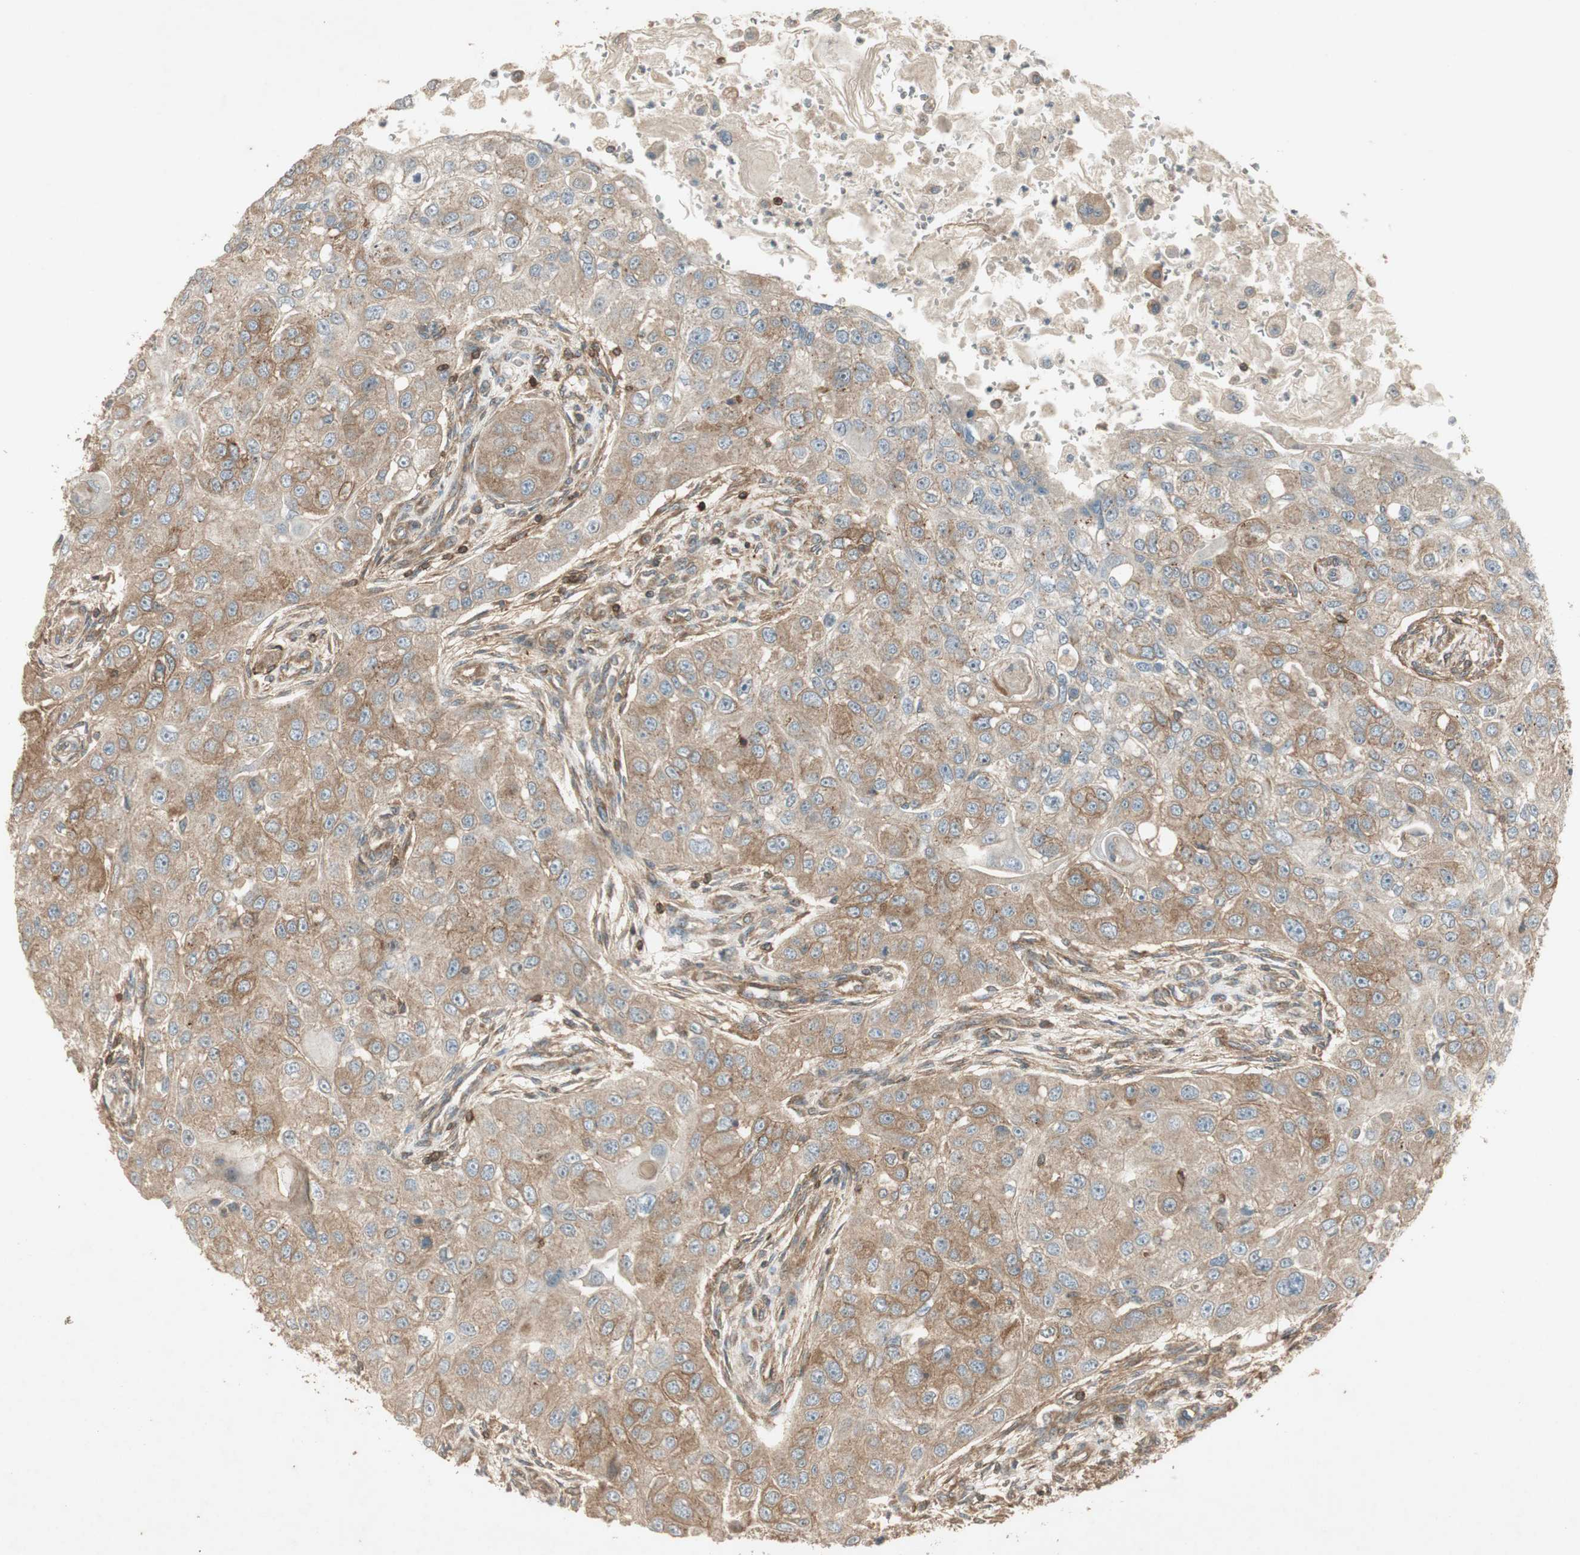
{"staining": {"intensity": "moderate", "quantity": ">75%", "location": "cytoplasmic/membranous"}, "tissue": "head and neck cancer", "cell_type": "Tumor cells", "image_type": "cancer", "snomed": [{"axis": "morphology", "description": "Normal tissue, NOS"}, {"axis": "morphology", "description": "Squamous cell carcinoma, NOS"}, {"axis": "topography", "description": "Skeletal muscle"}, {"axis": "topography", "description": "Head-Neck"}], "caption": "About >75% of tumor cells in head and neck cancer (squamous cell carcinoma) reveal moderate cytoplasmic/membranous protein positivity as visualized by brown immunohistochemical staining.", "gene": "BTN3A3", "patient": {"sex": "male", "age": 51}}